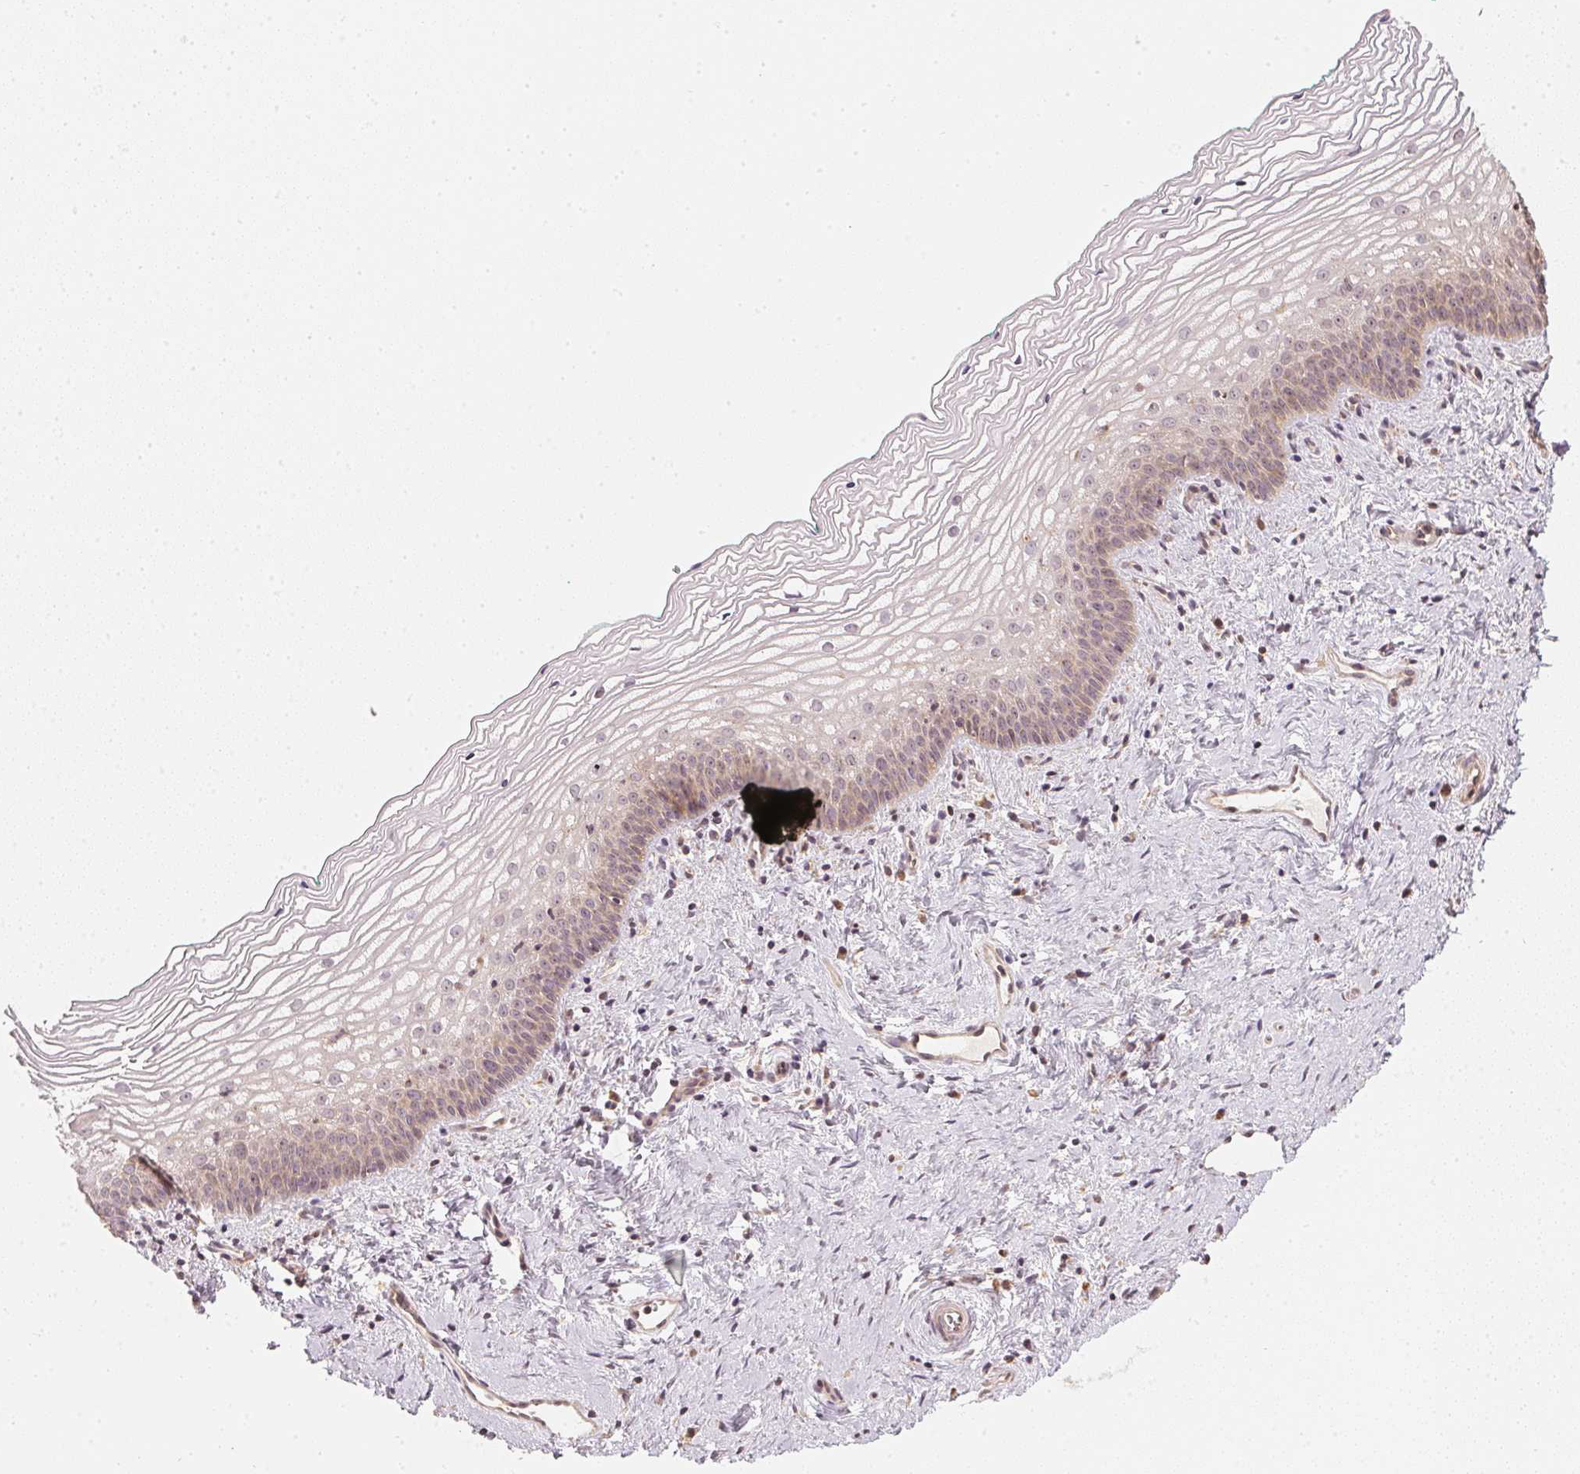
{"staining": {"intensity": "weak", "quantity": "25%-75%", "location": "cytoplasmic/membranous,nuclear"}, "tissue": "vagina", "cell_type": "Squamous epithelial cells", "image_type": "normal", "snomed": [{"axis": "morphology", "description": "Normal tissue, NOS"}, {"axis": "topography", "description": "Vagina"}], "caption": "IHC histopathology image of normal vagina: human vagina stained using immunohistochemistry demonstrates low levels of weak protein expression localized specifically in the cytoplasmic/membranous,nuclear of squamous epithelial cells, appearing as a cytoplasmic/membranous,nuclear brown color.", "gene": "WDR54", "patient": {"sex": "female", "age": 44}}